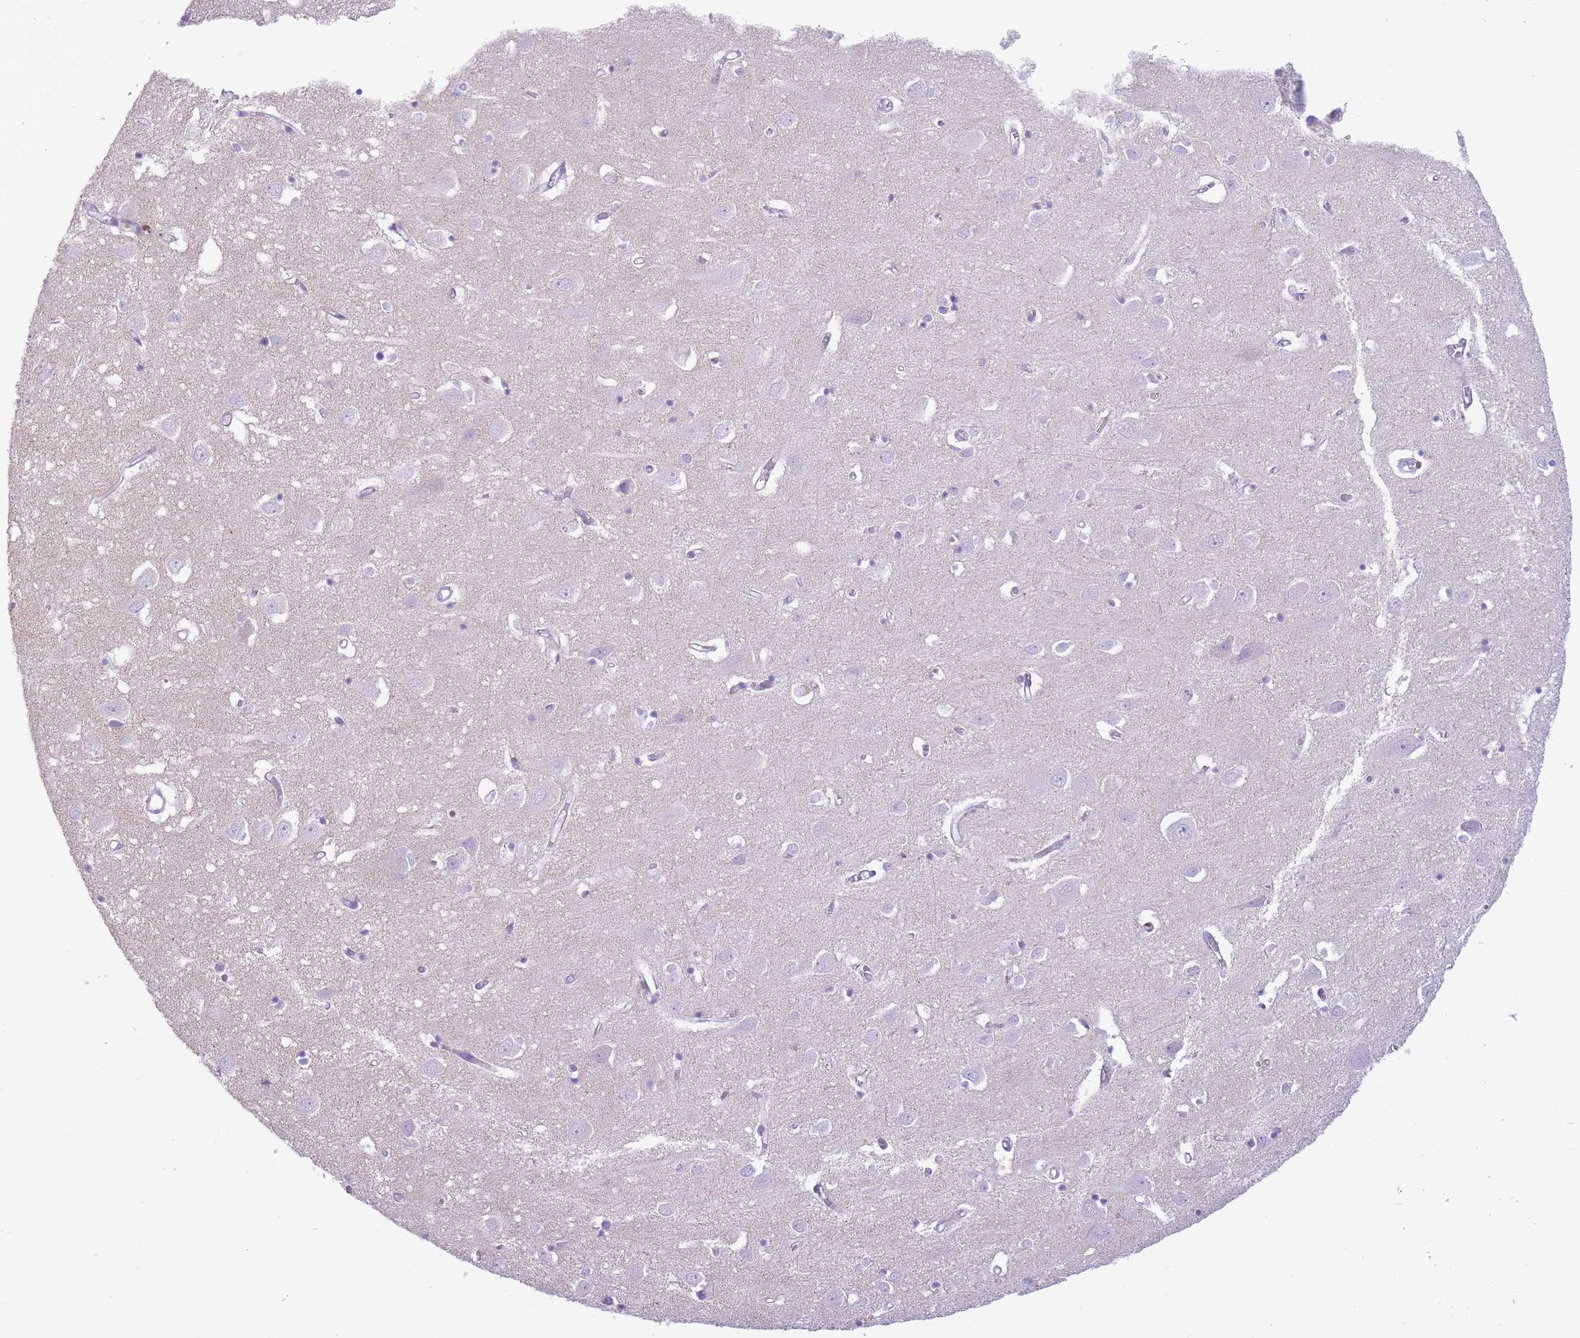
{"staining": {"intensity": "negative", "quantity": "none", "location": "none"}, "tissue": "cerebral cortex", "cell_type": "Endothelial cells", "image_type": "normal", "snomed": [{"axis": "morphology", "description": "Normal tissue, NOS"}, {"axis": "topography", "description": "Cerebral cortex"}], "caption": "High magnification brightfield microscopy of benign cerebral cortex stained with DAB (3,3'-diaminobenzidine) (brown) and counterstained with hematoxylin (blue): endothelial cells show no significant positivity.", "gene": "B4GALT2", "patient": {"sex": "male", "age": 70}}